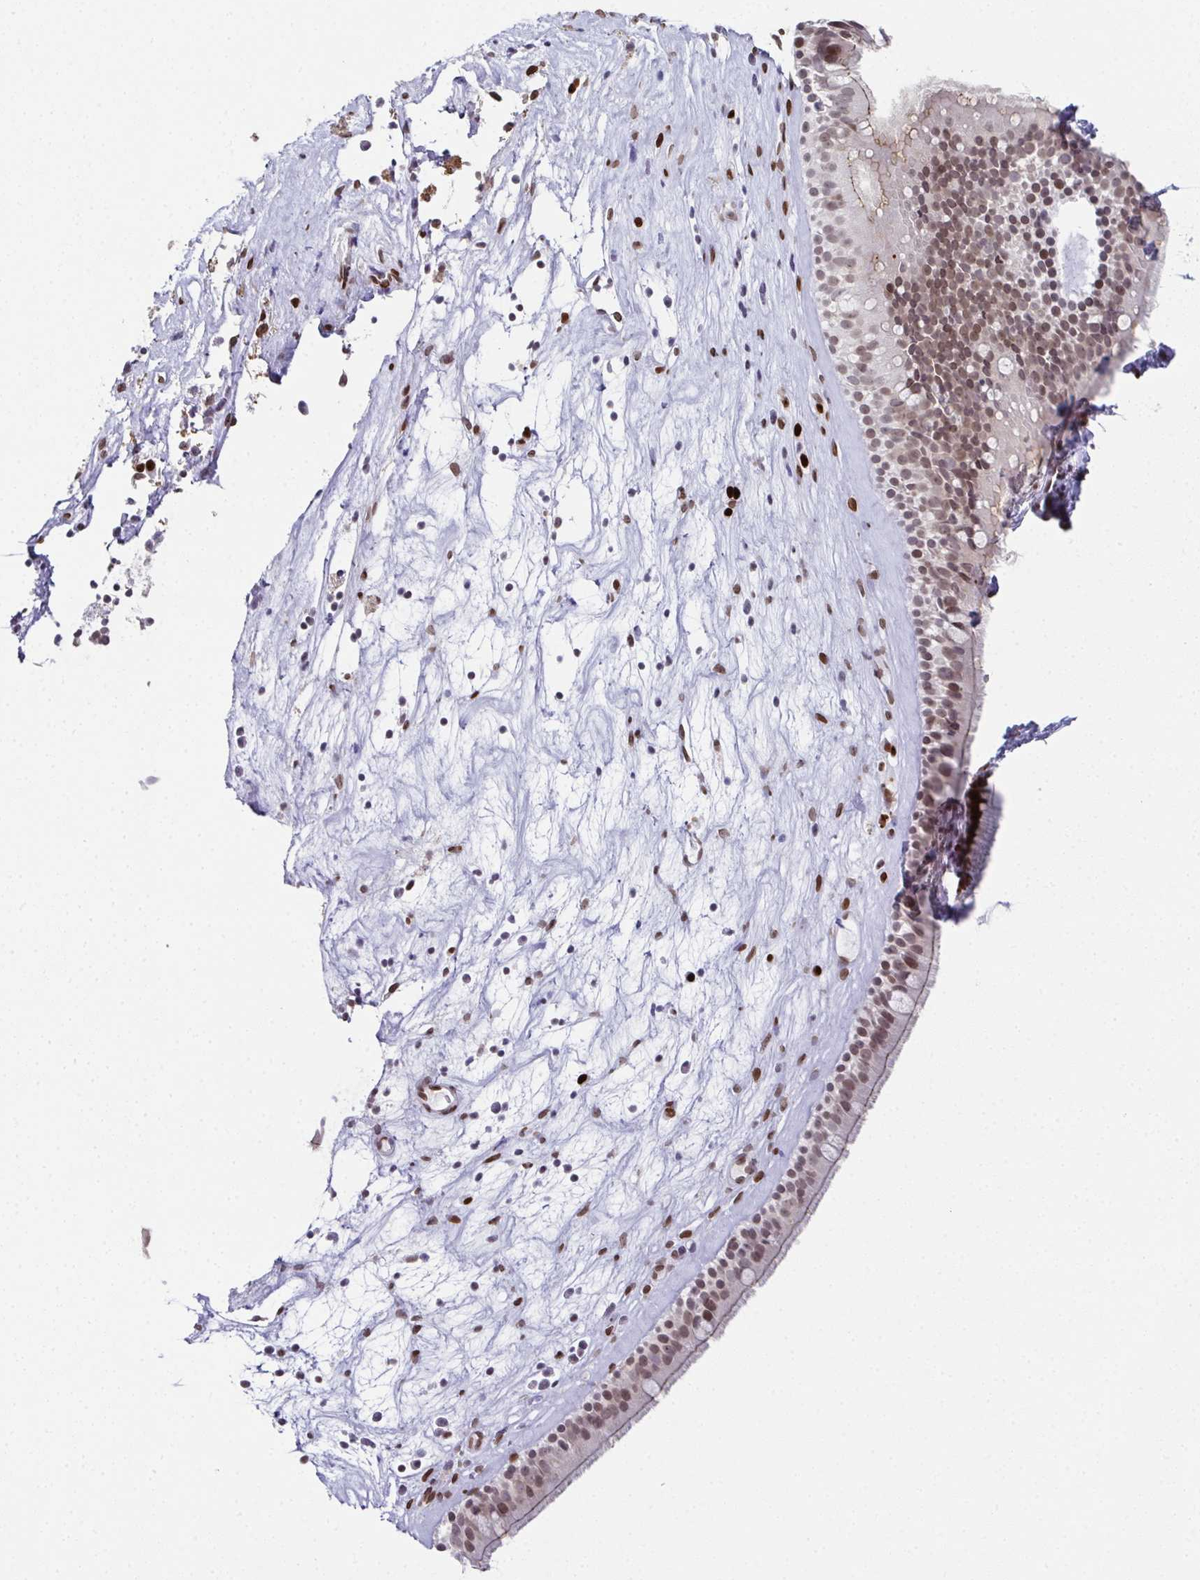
{"staining": {"intensity": "moderate", "quantity": "25%-75%", "location": "cytoplasmic/membranous,nuclear"}, "tissue": "nasopharynx", "cell_type": "Respiratory epithelial cells", "image_type": "normal", "snomed": [{"axis": "morphology", "description": "Normal tissue, NOS"}, {"axis": "topography", "description": "Nasopharynx"}], "caption": "Human nasopharynx stained for a protein (brown) demonstrates moderate cytoplasmic/membranous,nuclear positive positivity in approximately 25%-75% of respiratory epithelial cells.", "gene": "RB1", "patient": {"sex": "male", "age": 68}}